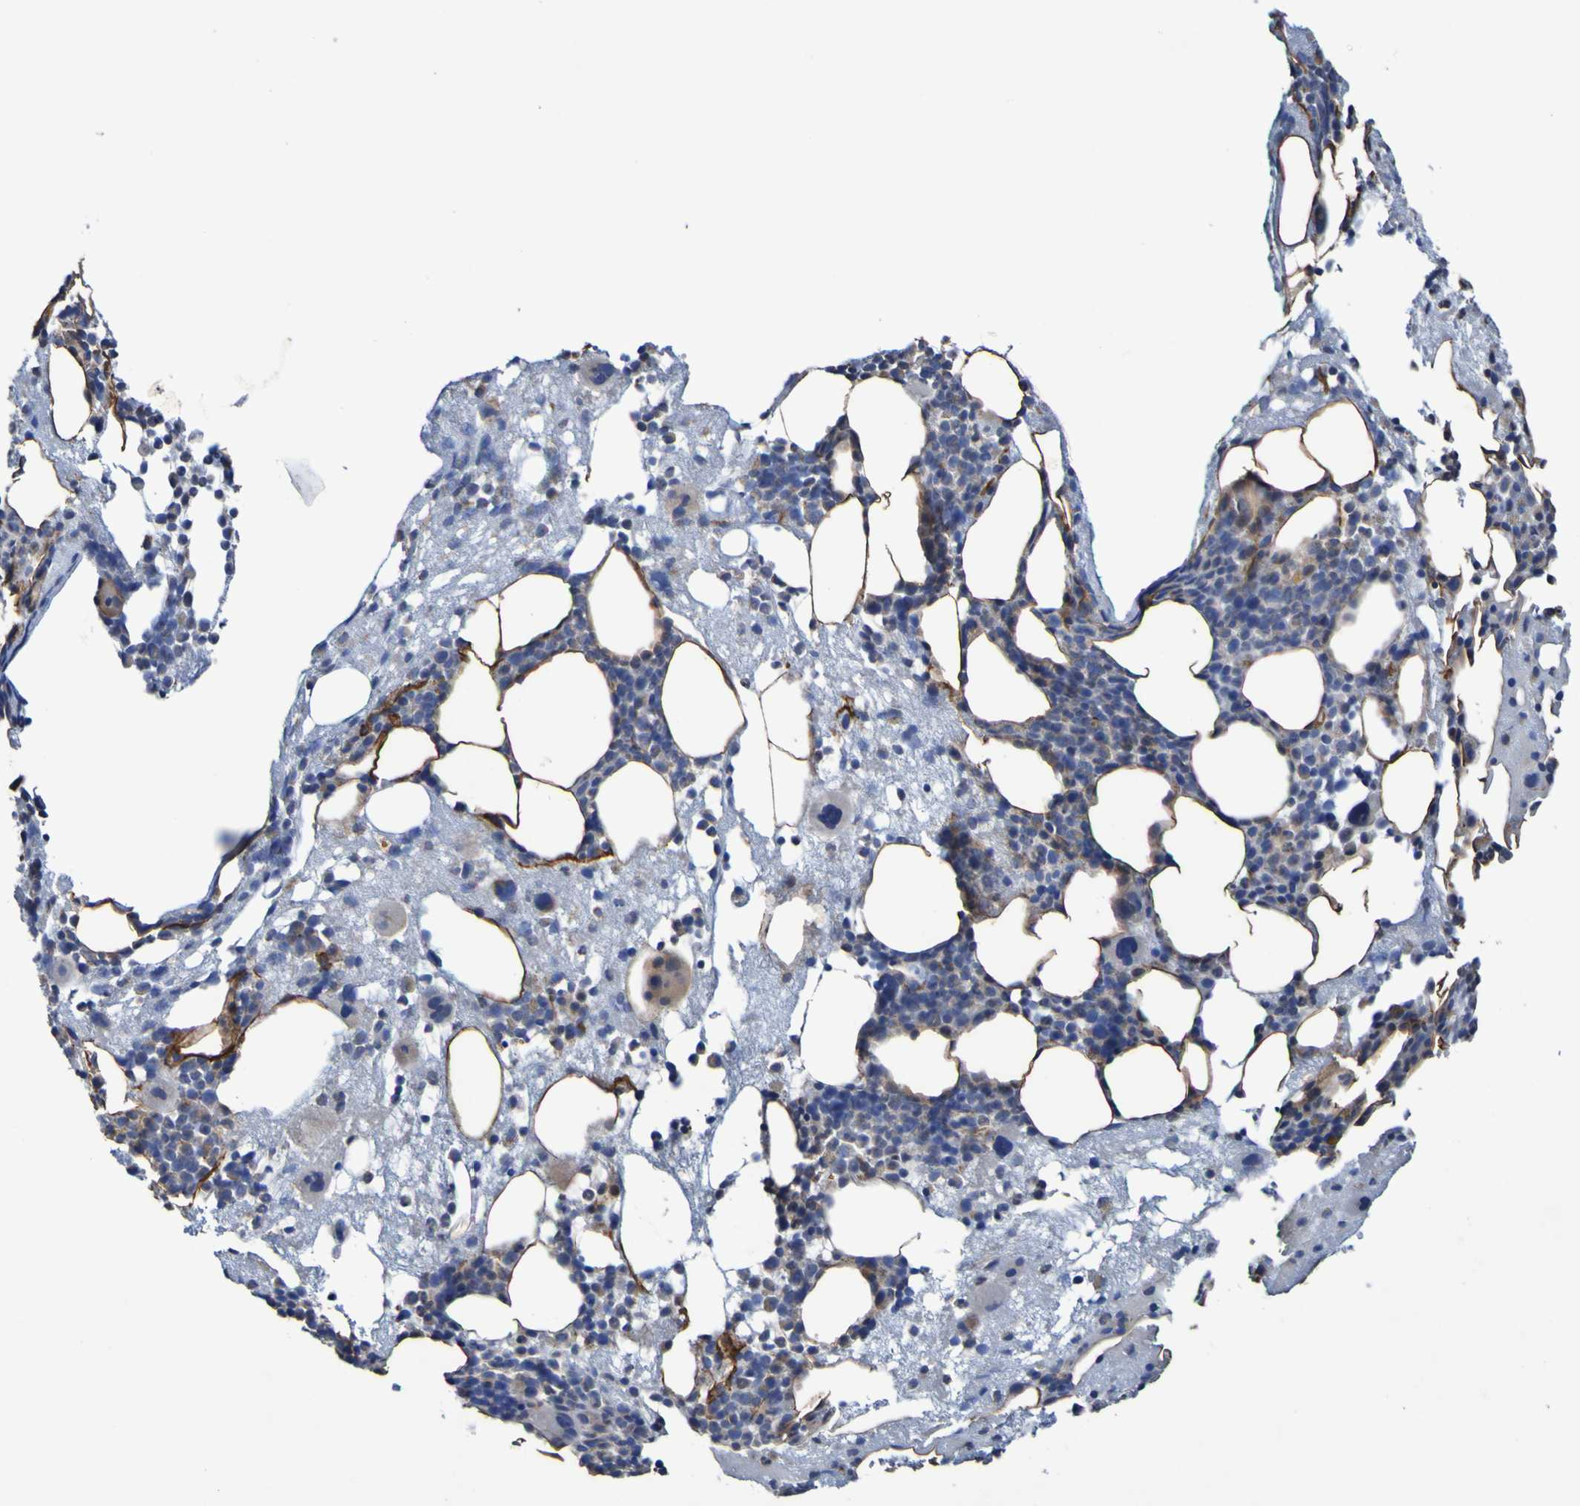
{"staining": {"intensity": "weak", "quantity": "<25%", "location": "cytoplasmic/membranous"}, "tissue": "bone marrow", "cell_type": "Hematopoietic cells", "image_type": "normal", "snomed": [{"axis": "morphology", "description": "Normal tissue, NOS"}, {"axis": "morphology", "description": "Inflammation, NOS"}, {"axis": "topography", "description": "Bone marrow"}], "caption": "Hematopoietic cells show no significant staining in normal bone marrow. The staining was performed using DAB to visualize the protein expression in brown, while the nuclei were stained in blue with hematoxylin (Magnification: 20x).", "gene": "ELMOD3", "patient": {"sex": "male", "age": 43}}